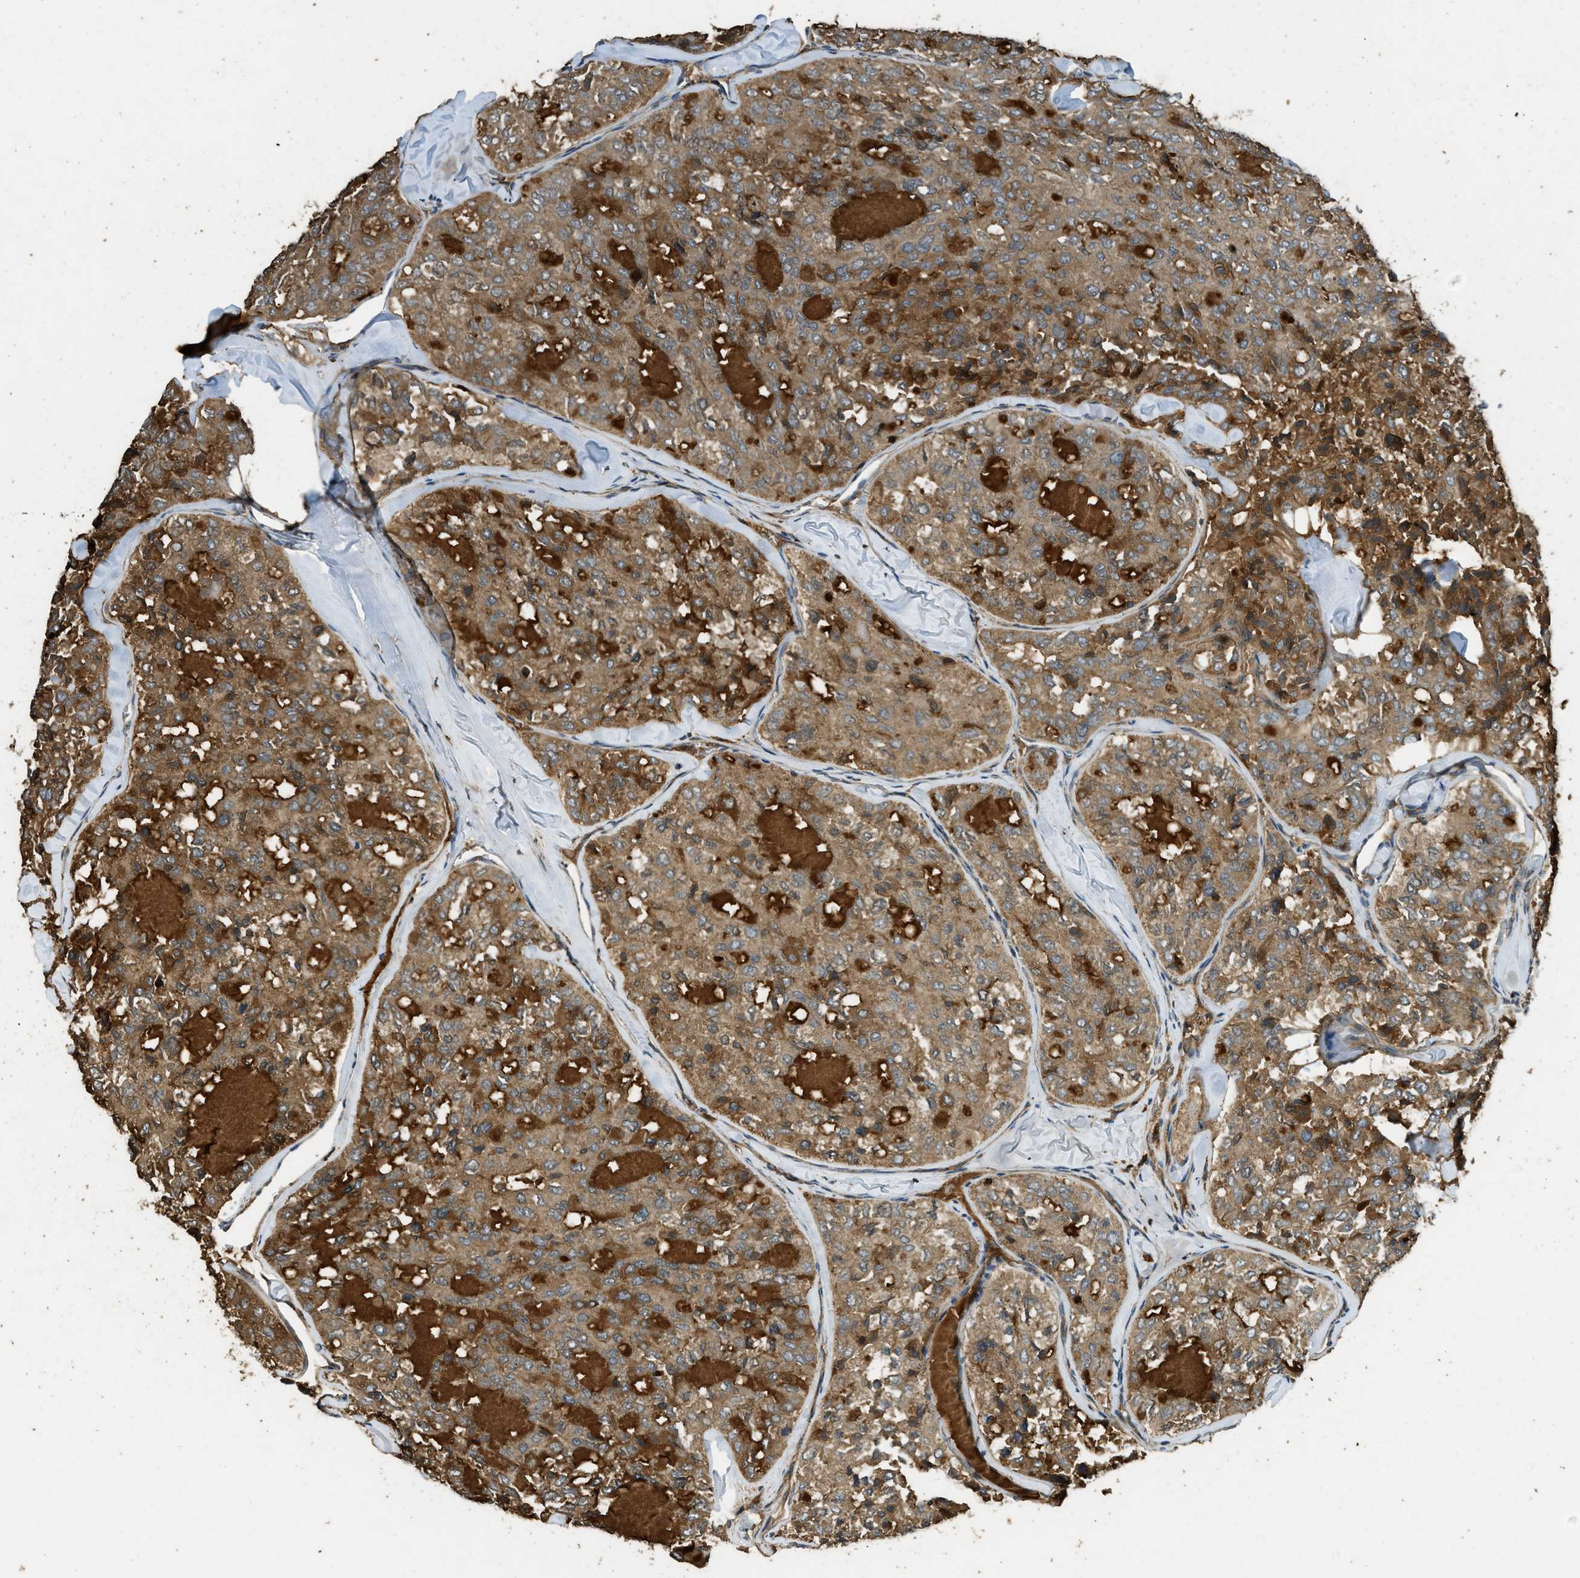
{"staining": {"intensity": "moderate", "quantity": ">75%", "location": "cytoplasmic/membranous"}, "tissue": "thyroid cancer", "cell_type": "Tumor cells", "image_type": "cancer", "snomed": [{"axis": "morphology", "description": "Follicular adenoma carcinoma, NOS"}, {"axis": "topography", "description": "Thyroid gland"}], "caption": "Protein analysis of thyroid cancer tissue shows moderate cytoplasmic/membranous expression in about >75% of tumor cells.", "gene": "PPP6R3", "patient": {"sex": "male", "age": 75}}